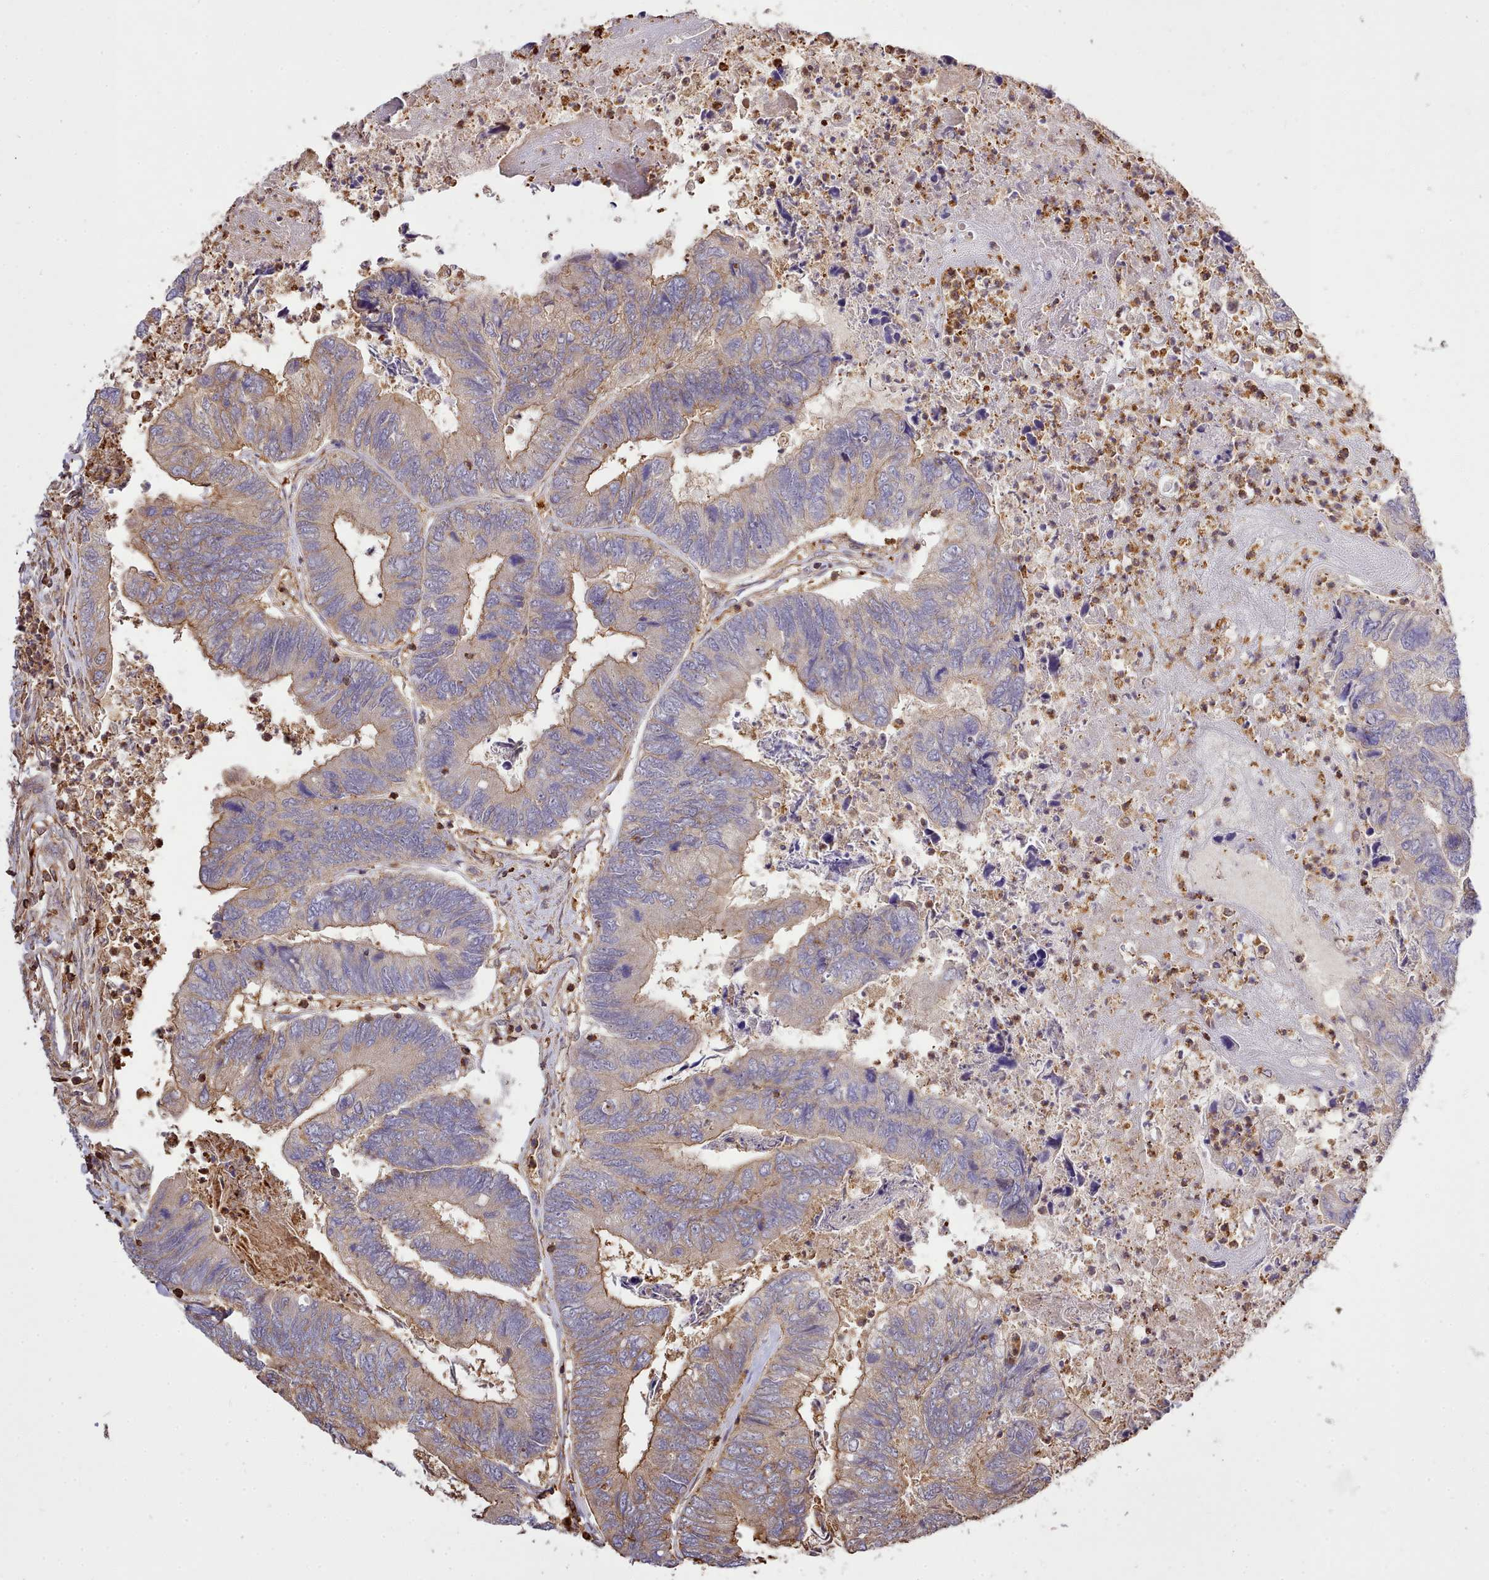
{"staining": {"intensity": "moderate", "quantity": "25%-75%", "location": "cytoplasmic/membranous"}, "tissue": "colorectal cancer", "cell_type": "Tumor cells", "image_type": "cancer", "snomed": [{"axis": "morphology", "description": "Adenocarcinoma, NOS"}, {"axis": "topography", "description": "Colon"}], "caption": "A micrograph showing moderate cytoplasmic/membranous expression in about 25%-75% of tumor cells in adenocarcinoma (colorectal), as visualized by brown immunohistochemical staining.", "gene": "CAPZA1", "patient": {"sex": "female", "age": 67}}